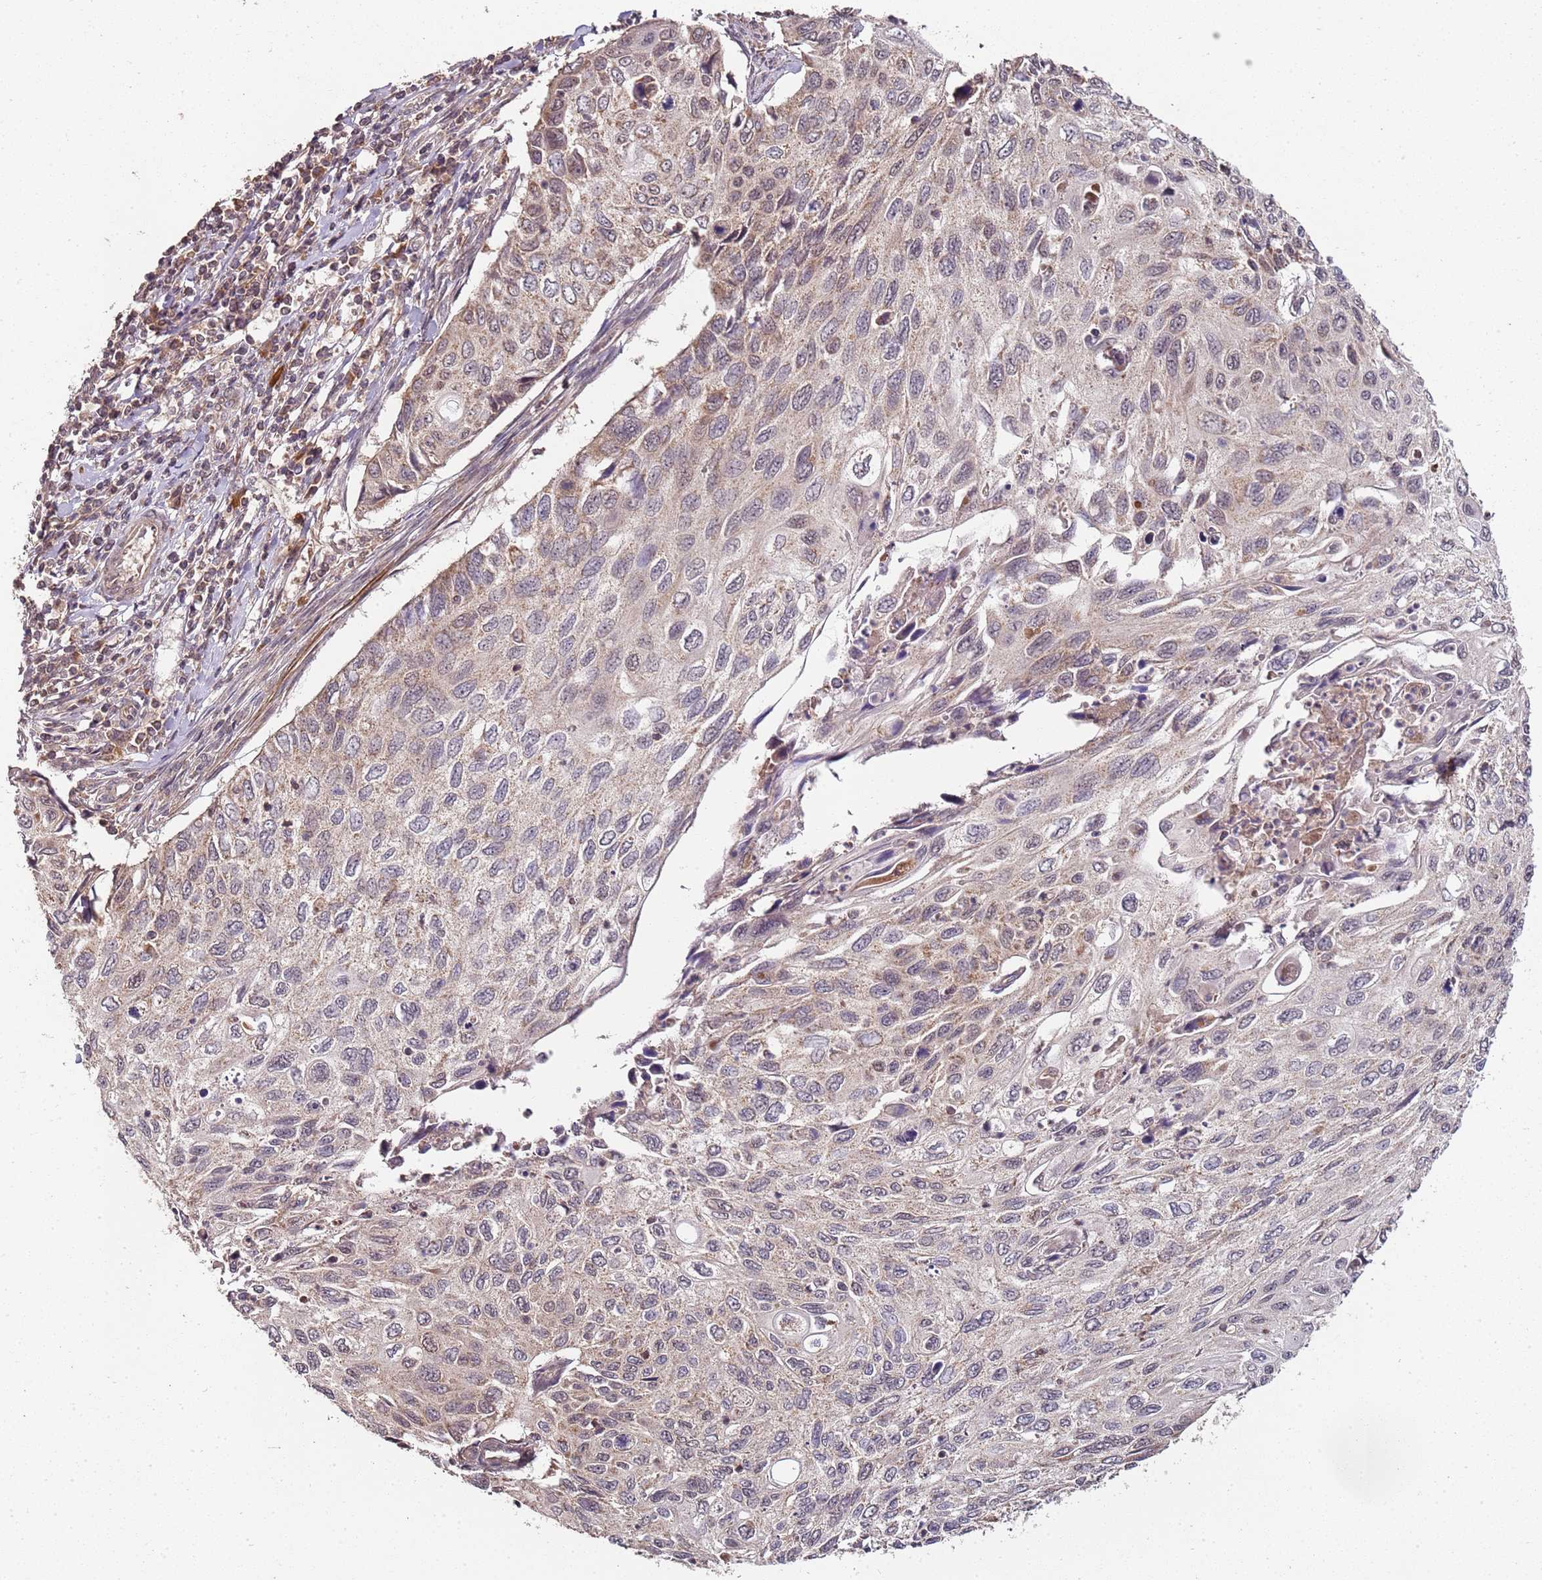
{"staining": {"intensity": "weak", "quantity": "<25%", "location": "cytoplasmic/membranous,nuclear"}, "tissue": "cervical cancer", "cell_type": "Tumor cells", "image_type": "cancer", "snomed": [{"axis": "morphology", "description": "Squamous cell carcinoma, NOS"}, {"axis": "topography", "description": "Cervix"}], "caption": "The image reveals no significant staining in tumor cells of cervical squamous cell carcinoma.", "gene": "LIN37", "patient": {"sex": "female", "age": 70}}